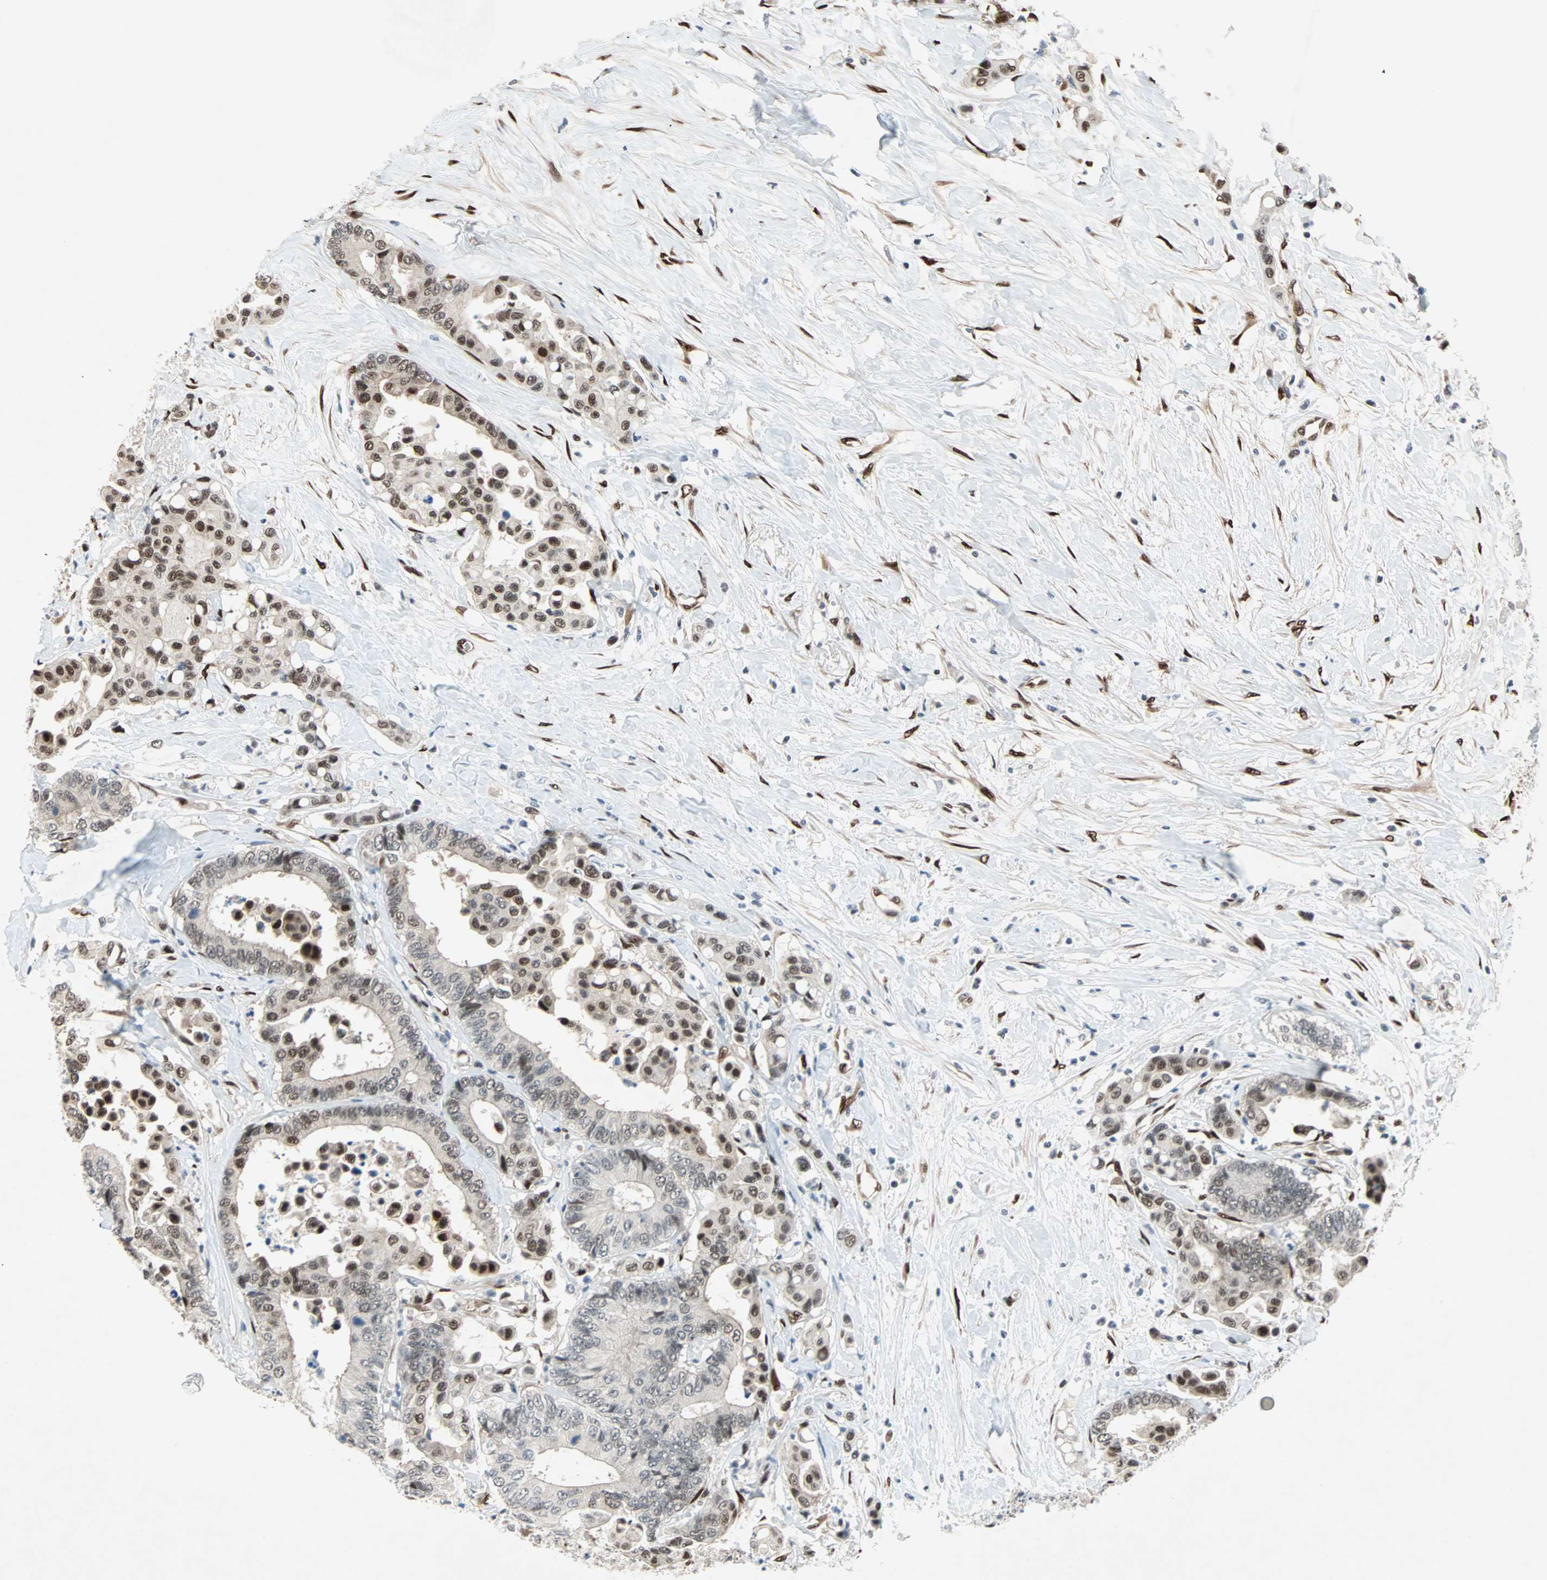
{"staining": {"intensity": "strong", "quantity": "25%-75%", "location": "nuclear"}, "tissue": "colorectal cancer", "cell_type": "Tumor cells", "image_type": "cancer", "snomed": [{"axis": "morphology", "description": "Normal tissue, NOS"}, {"axis": "morphology", "description": "Adenocarcinoma, NOS"}, {"axis": "topography", "description": "Colon"}], "caption": "Immunohistochemical staining of colorectal cancer displays strong nuclear protein expression in approximately 25%-75% of tumor cells.", "gene": "WWTR1", "patient": {"sex": "male", "age": 82}}